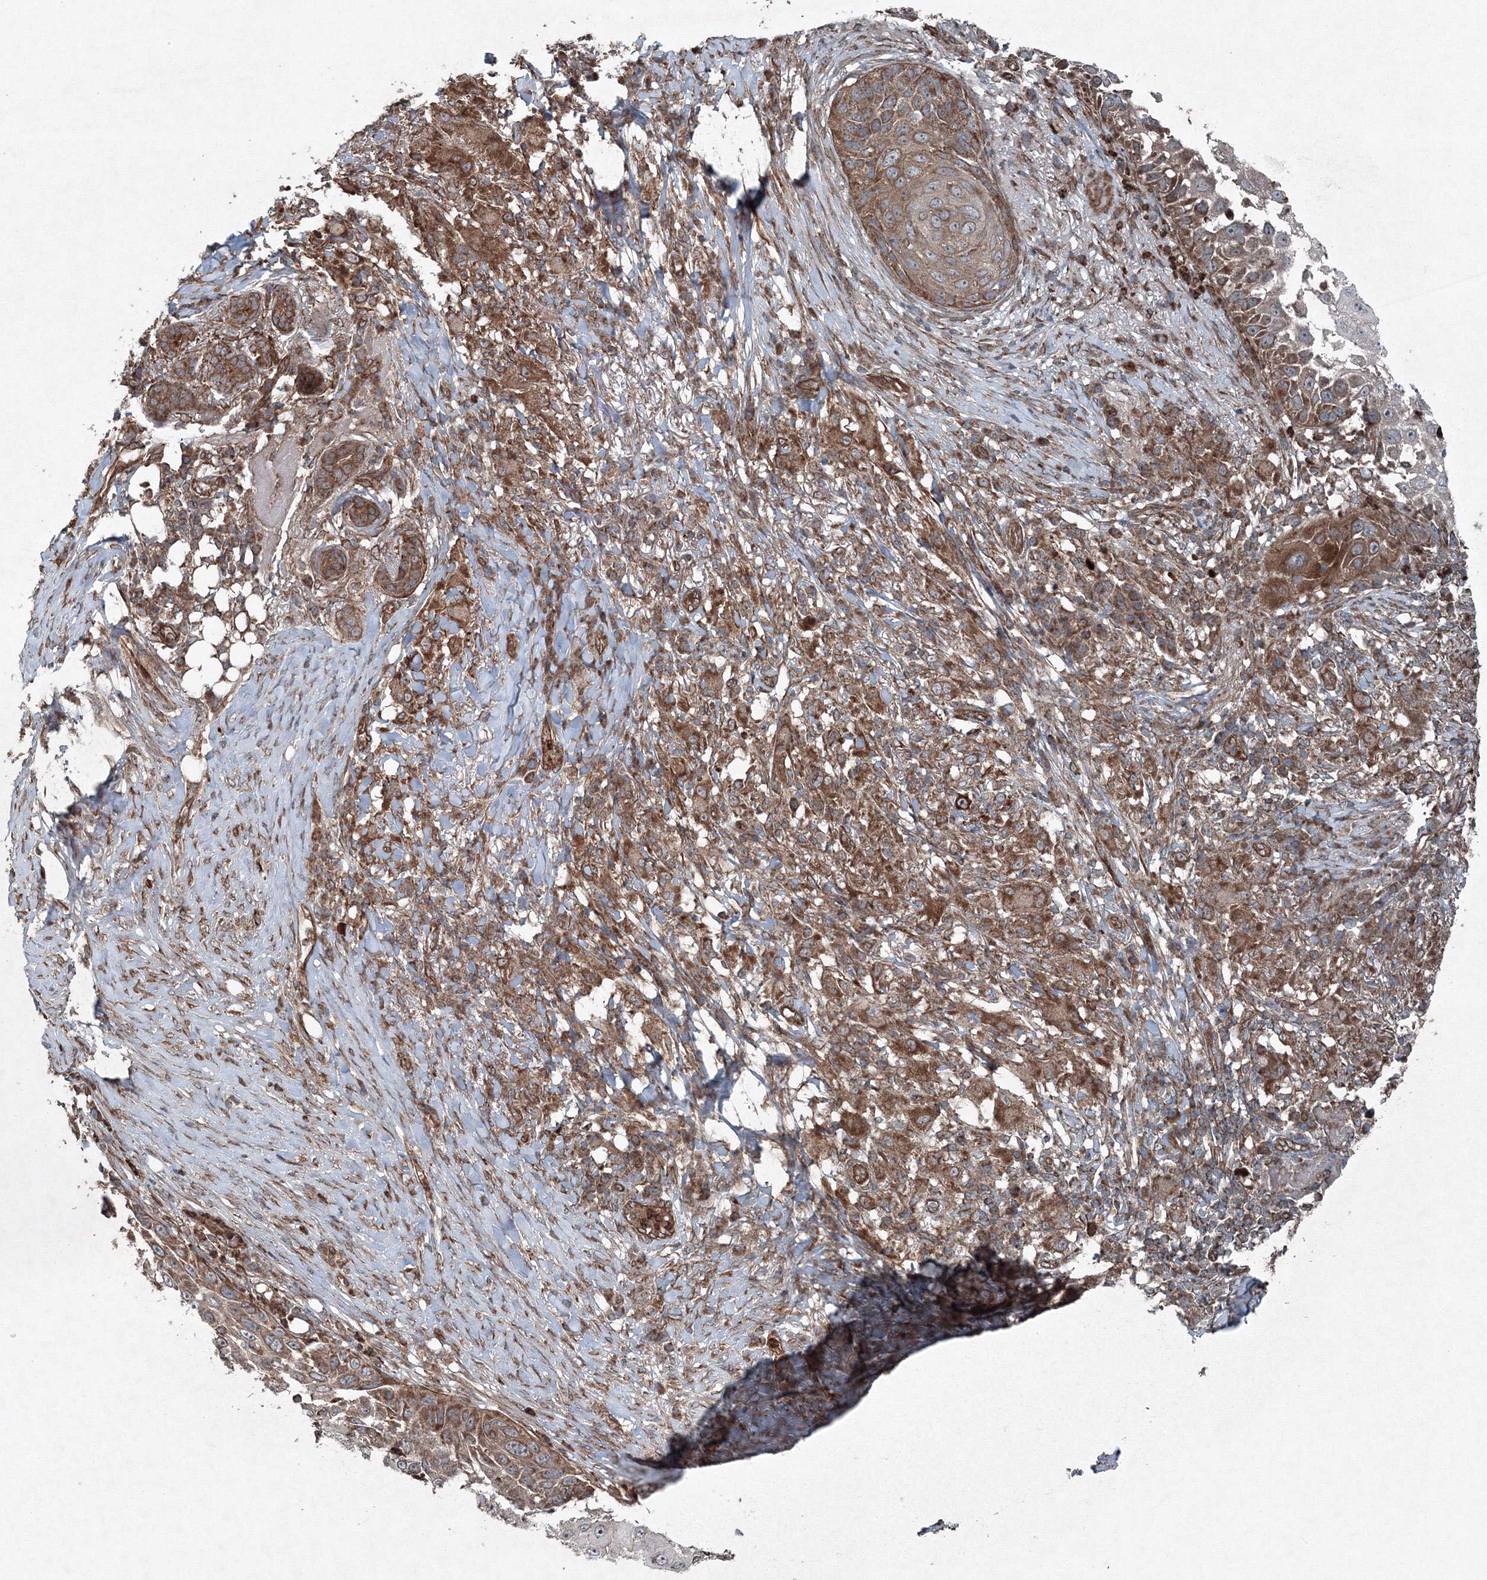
{"staining": {"intensity": "moderate", "quantity": ">75%", "location": "cytoplasmic/membranous"}, "tissue": "skin cancer", "cell_type": "Tumor cells", "image_type": "cancer", "snomed": [{"axis": "morphology", "description": "Squamous cell carcinoma, NOS"}, {"axis": "topography", "description": "Skin"}], "caption": "This micrograph exhibits IHC staining of human skin squamous cell carcinoma, with medium moderate cytoplasmic/membranous positivity in about >75% of tumor cells.", "gene": "COPS7B", "patient": {"sex": "female", "age": 44}}